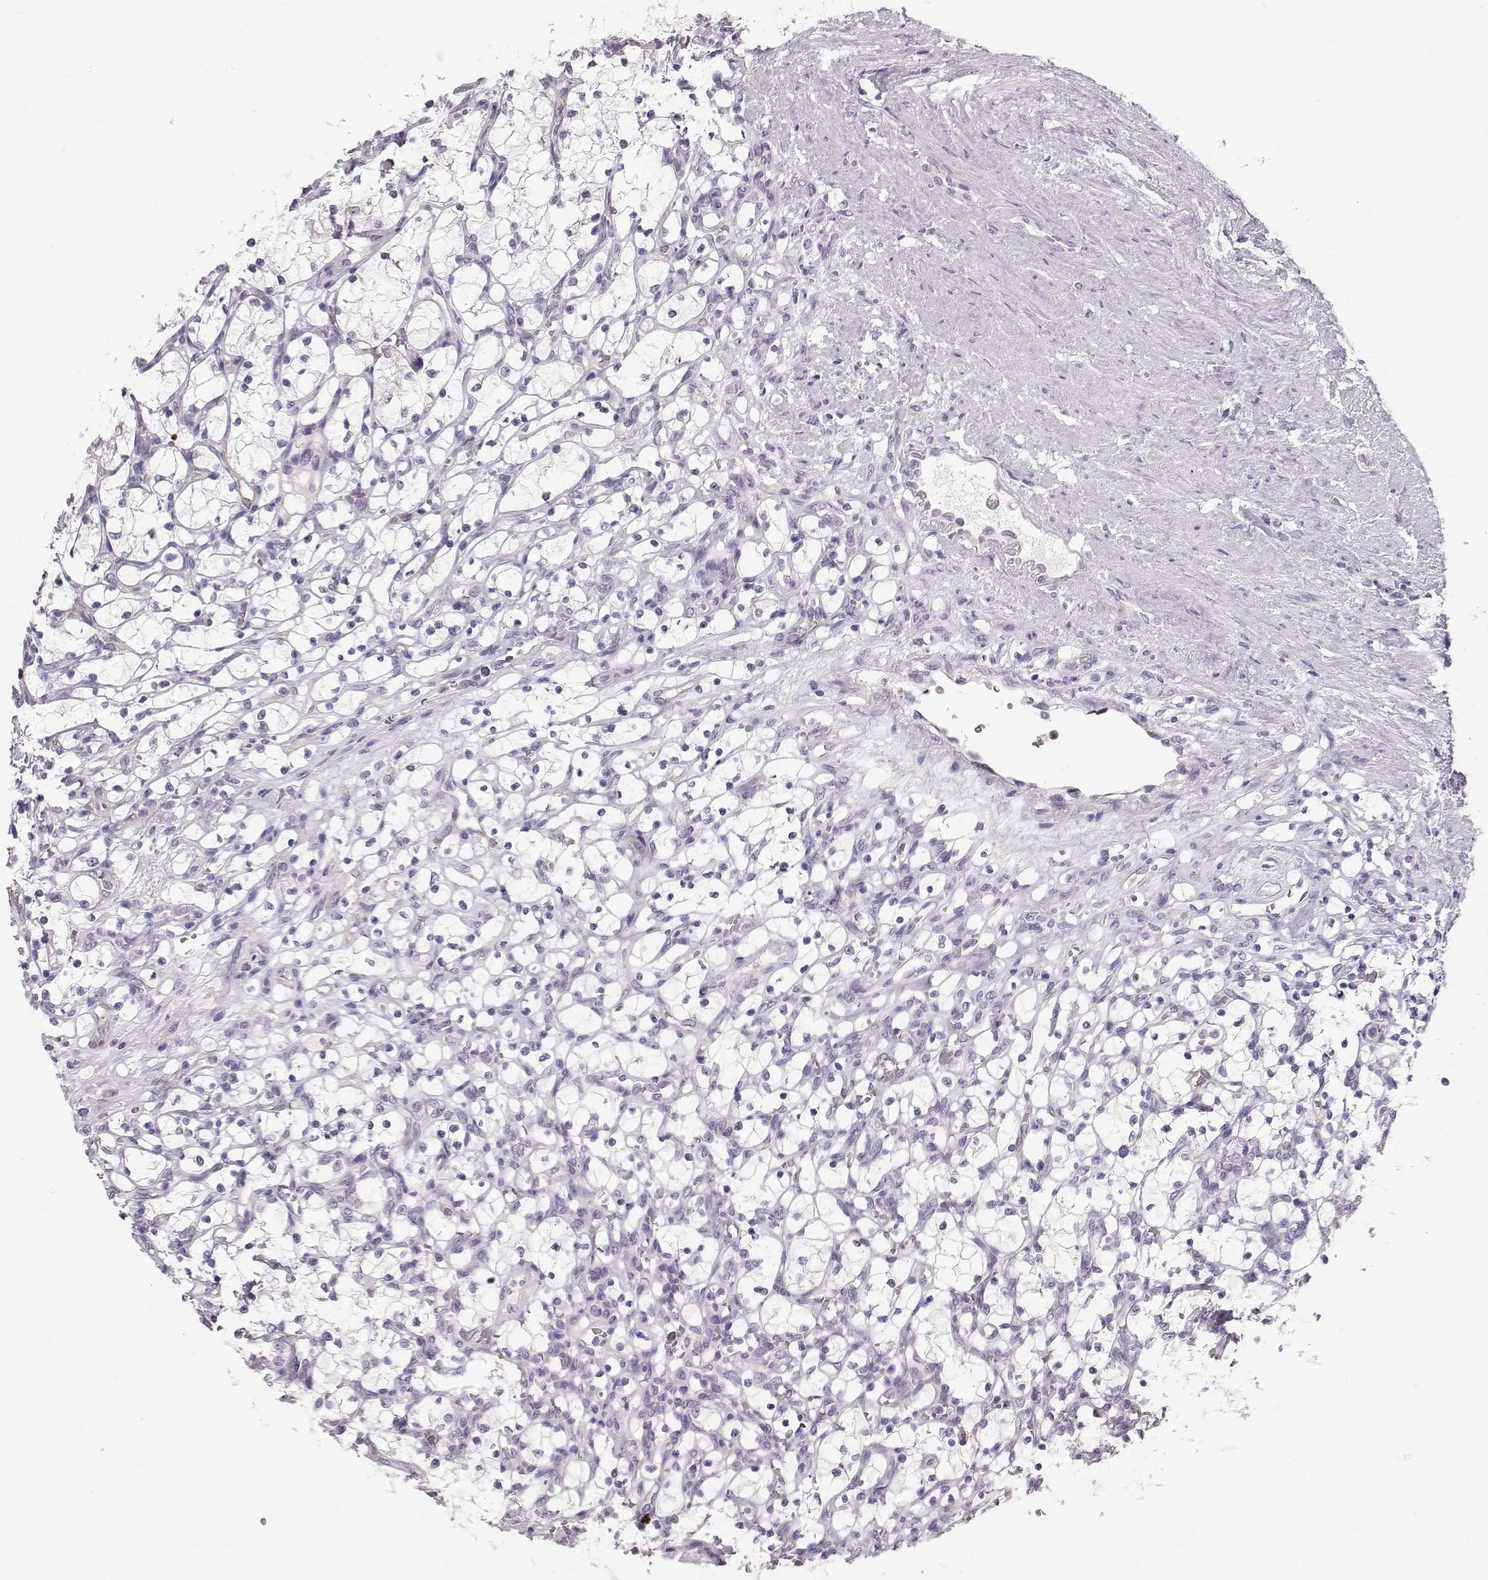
{"staining": {"intensity": "negative", "quantity": "none", "location": "none"}, "tissue": "renal cancer", "cell_type": "Tumor cells", "image_type": "cancer", "snomed": [{"axis": "morphology", "description": "Adenocarcinoma, NOS"}, {"axis": "topography", "description": "Kidney"}], "caption": "The photomicrograph shows no staining of tumor cells in renal adenocarcinoma.", "gene": "POU1F1", "patient": {"sex": "female", "age": 69}}